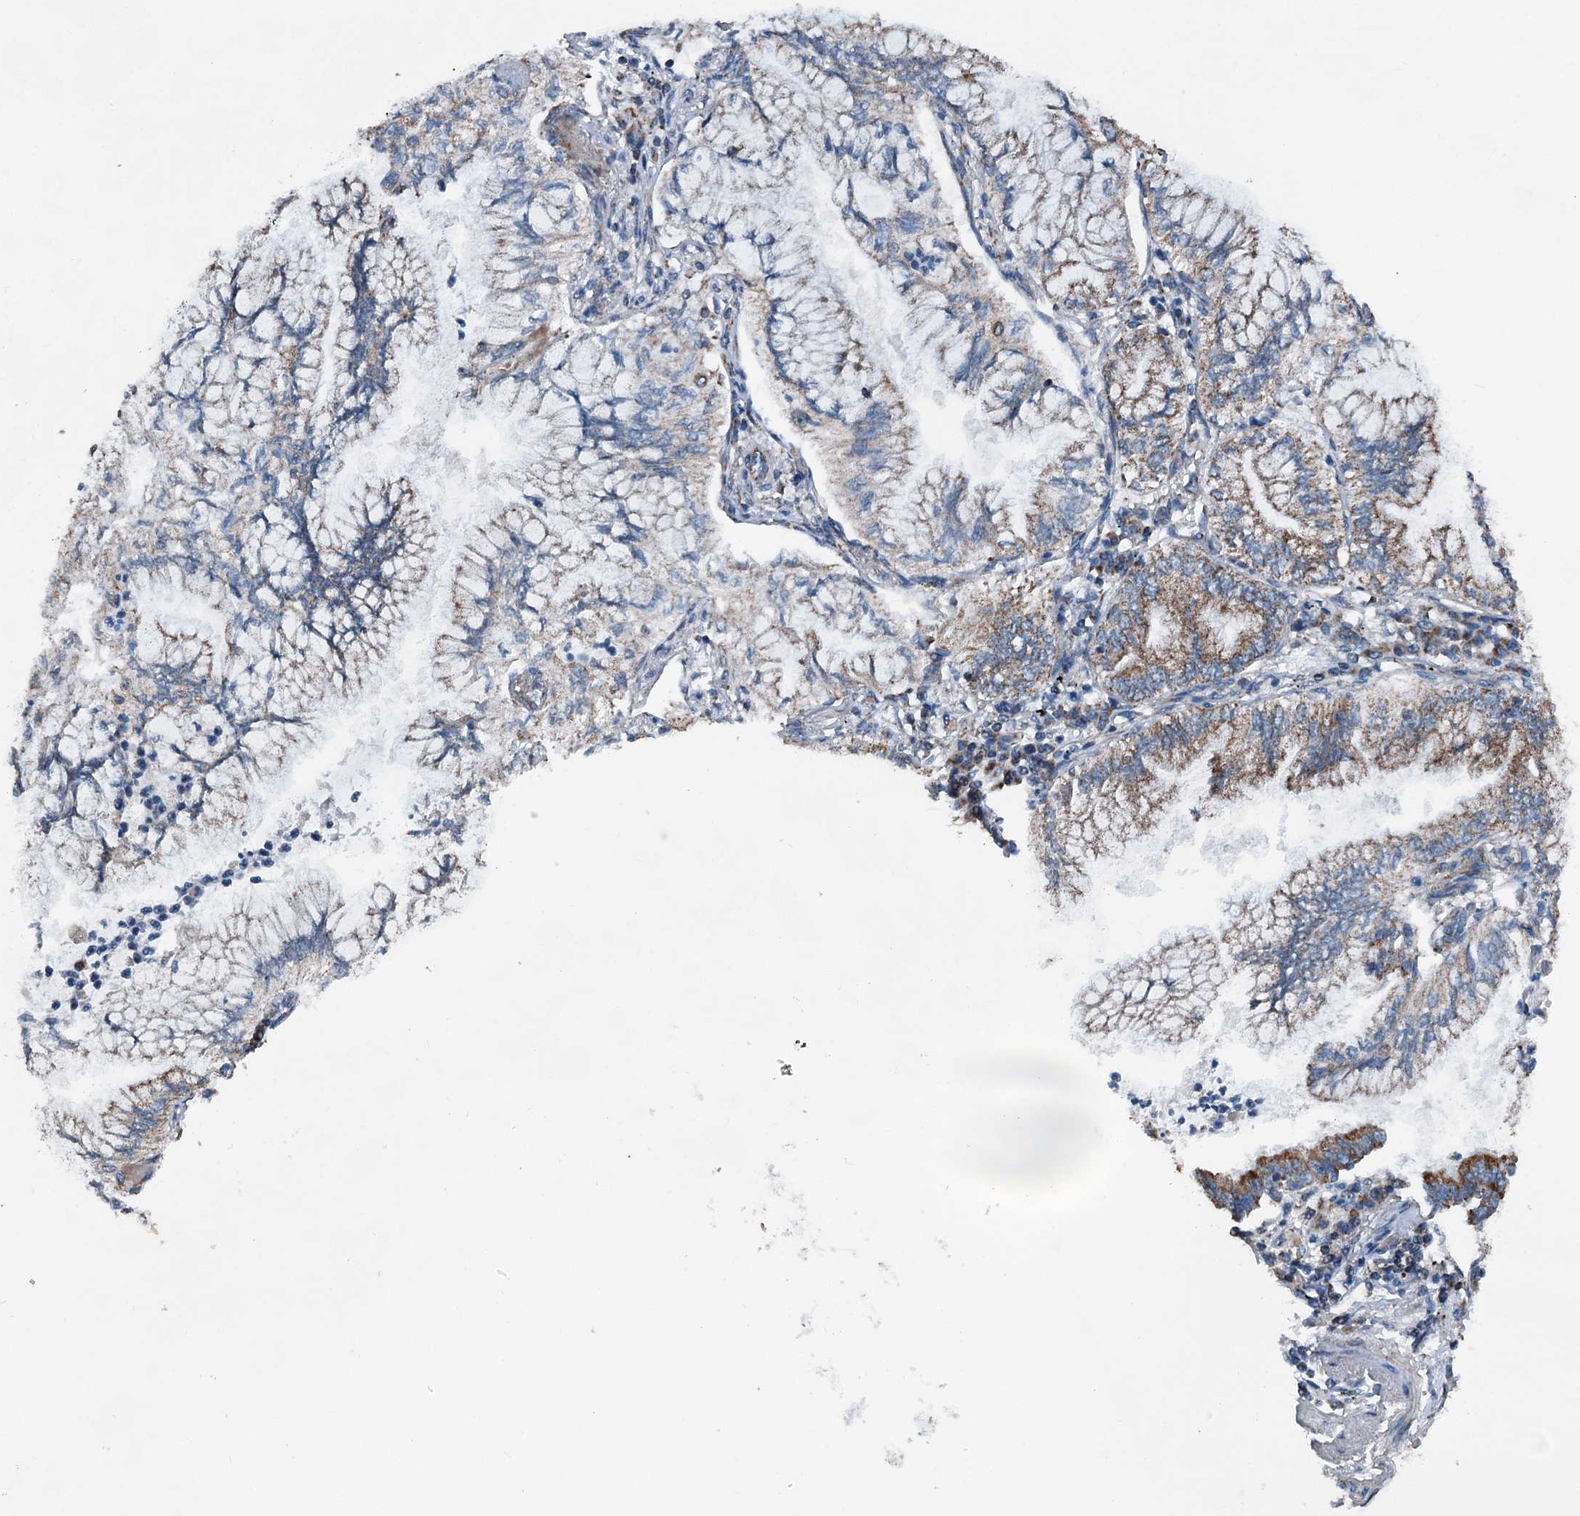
{"staining": {"intensity": "moderate", "quantity": ">75%", "location": "cytoplasmic/membranous"}, "tissue": "lung cancer", "cell_type": "Tumor cells", "image_type": "cancer", "snomed": [{"axis": "morphology", "description": "Adenocarcinoma, NOS"}, {"axis": "topography", "description": "Lung"}], "caption": "Protein expression analysis of human adenocarcinoma (lung) reveals moderate cytoplasmic/membranous expression in approximately >75% of tumor cells. The protein of interest is stained brown, and the nuclei are stained in blue (DAB (3,3'-diaminobenzidine) IHC with brightfield microscopy, high magnification).", "gene": "TRPT1", "patient": {"sex": "female", "age": 70}}